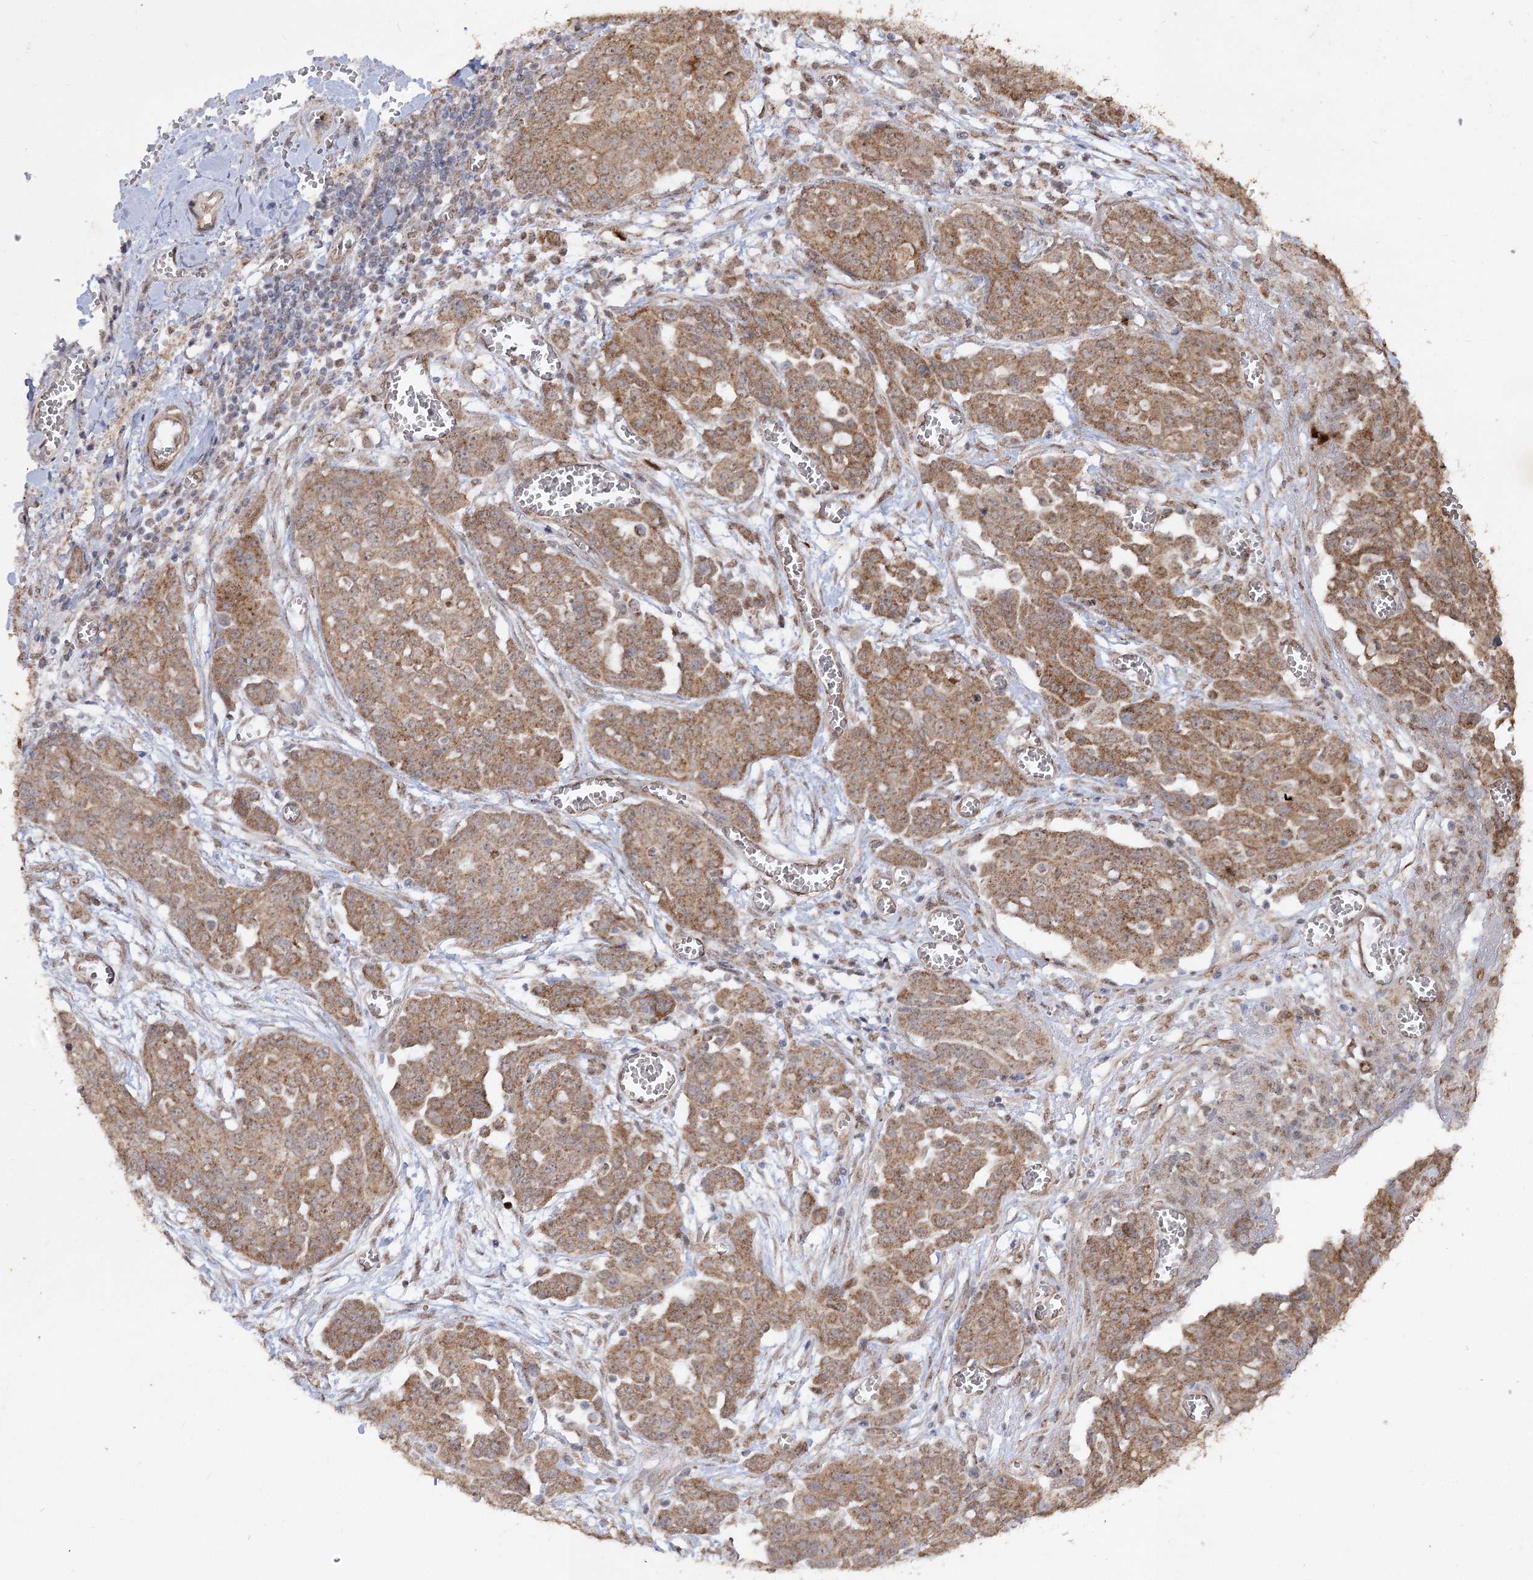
{"staining": {"intensity": "moderate", "quantity": ">75%", "location": "cytoplasmic/membranous"}, "tissue": "ovarian cancer", "cell_type": "Tumor cells", "image_type": "cancer", "snomed": [{"axis": "morphology", "description": "Cystadenocarcinoma, serous, NOS"}, {"axis": "topography", "description": "Soft tissue"}, {"axis": "topography", "description": "Ovary"}], "caption": "Ovarian cancer (serous cystadenocarcinoma) stained with a protein marker exhibits moderate staining in tumor cells.", "gene": "ZSCAN23", "patient": {"sex": "female", "age": 57}}